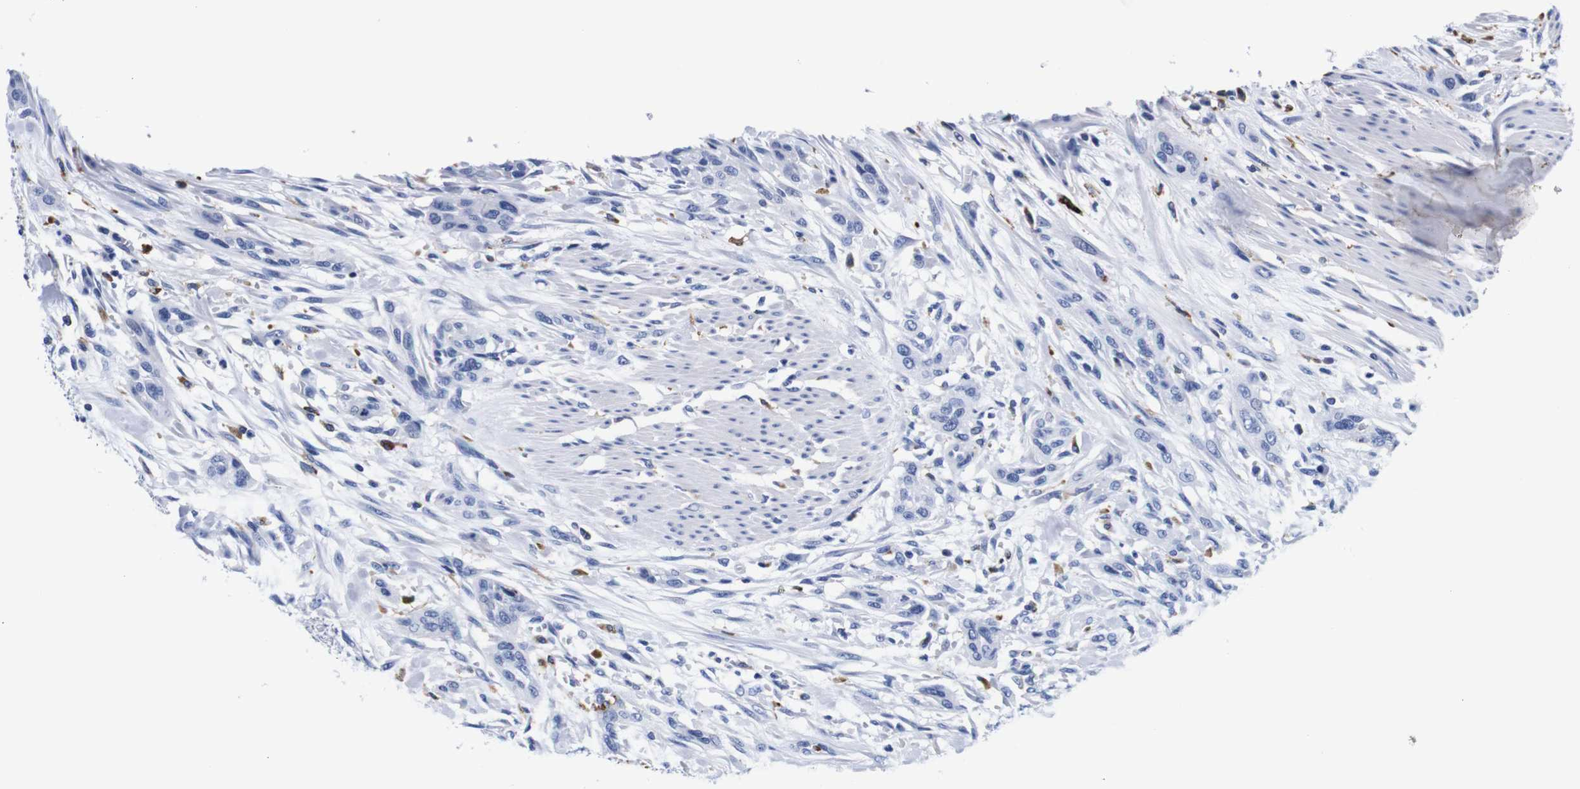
{"staining": {"intensity": "negative", "quantity": "none", "location": "none"}, "tissue": "urothelial cancer", "cell_type": "Tumor cells", "image_type": "cancer", "snomed": [{"axis": "morphology", "description": "Urothelial carcinoma, High grade"}, {"axis": "topography", "description": "Urinary bladder"}], "caption": "This is an immunohistochemistry histopathology image of human urothelial cancer. There is no staining in tumor cells.", "gene": "HLA-DMB", "patient": {"sex": "male", "age": 35}}